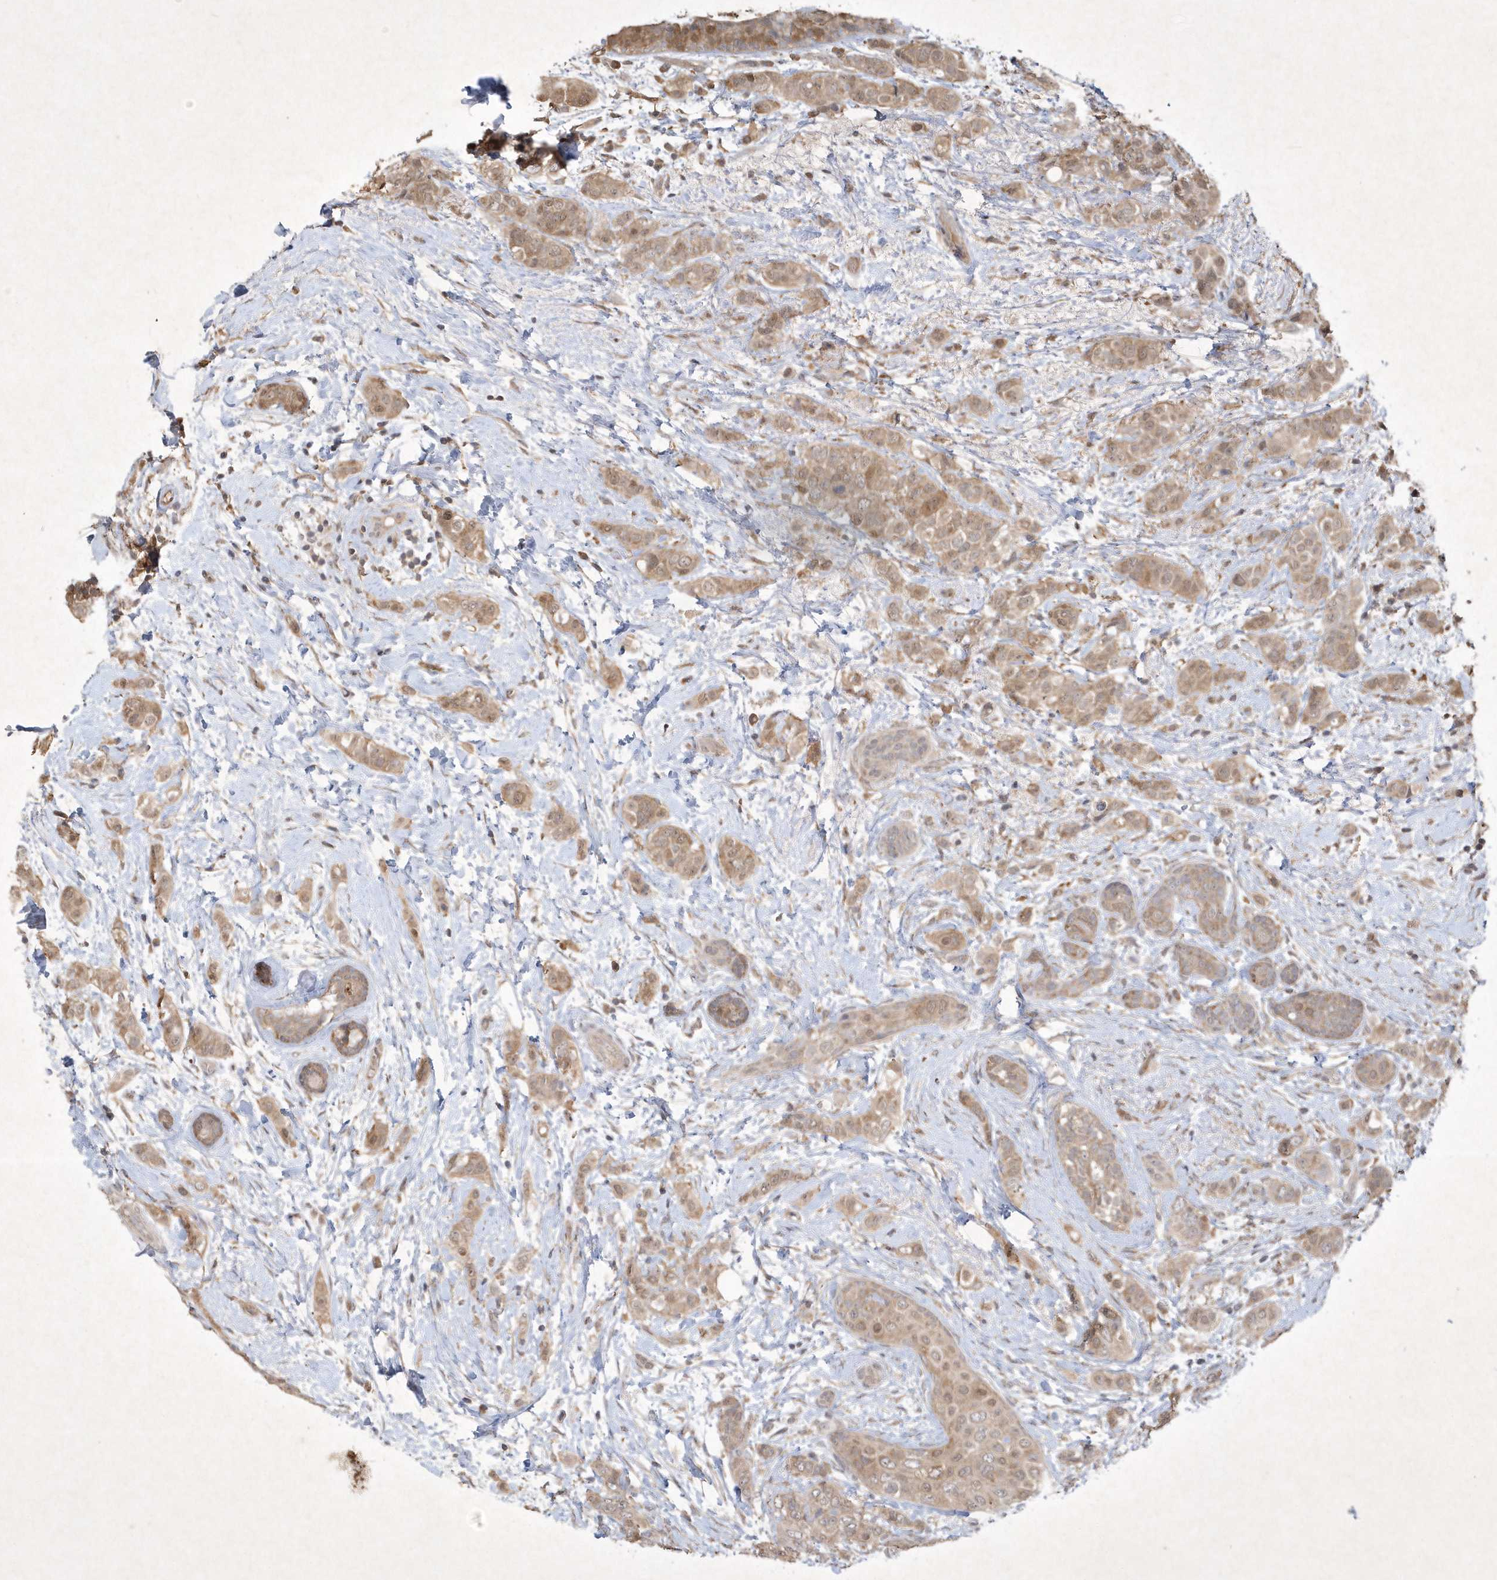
{"staining": {"intensity": "moderate", "quantity": ">75%", "location": "cytoplasmic/membranous,nuclear"}, "tissue": "breast cancer", "cell_type": "Tumor cells", "image_type": "cancer", "snomed": [{"axis": "morphology", "description": "Lobular carcinoma"}, {"axis": "topography", "description": "Breast"}], "caption": "An IHC histopathology image of tumor tissue is shown. Protein staining in brown labels moderate cytoplasmic/membranous and nuclear positivity in breast lobular carcinoma within tumor cells. Nuclei are stained in blue.", "gene": "AKR7A2", "patient": {"sex": "female", "age": 51}}